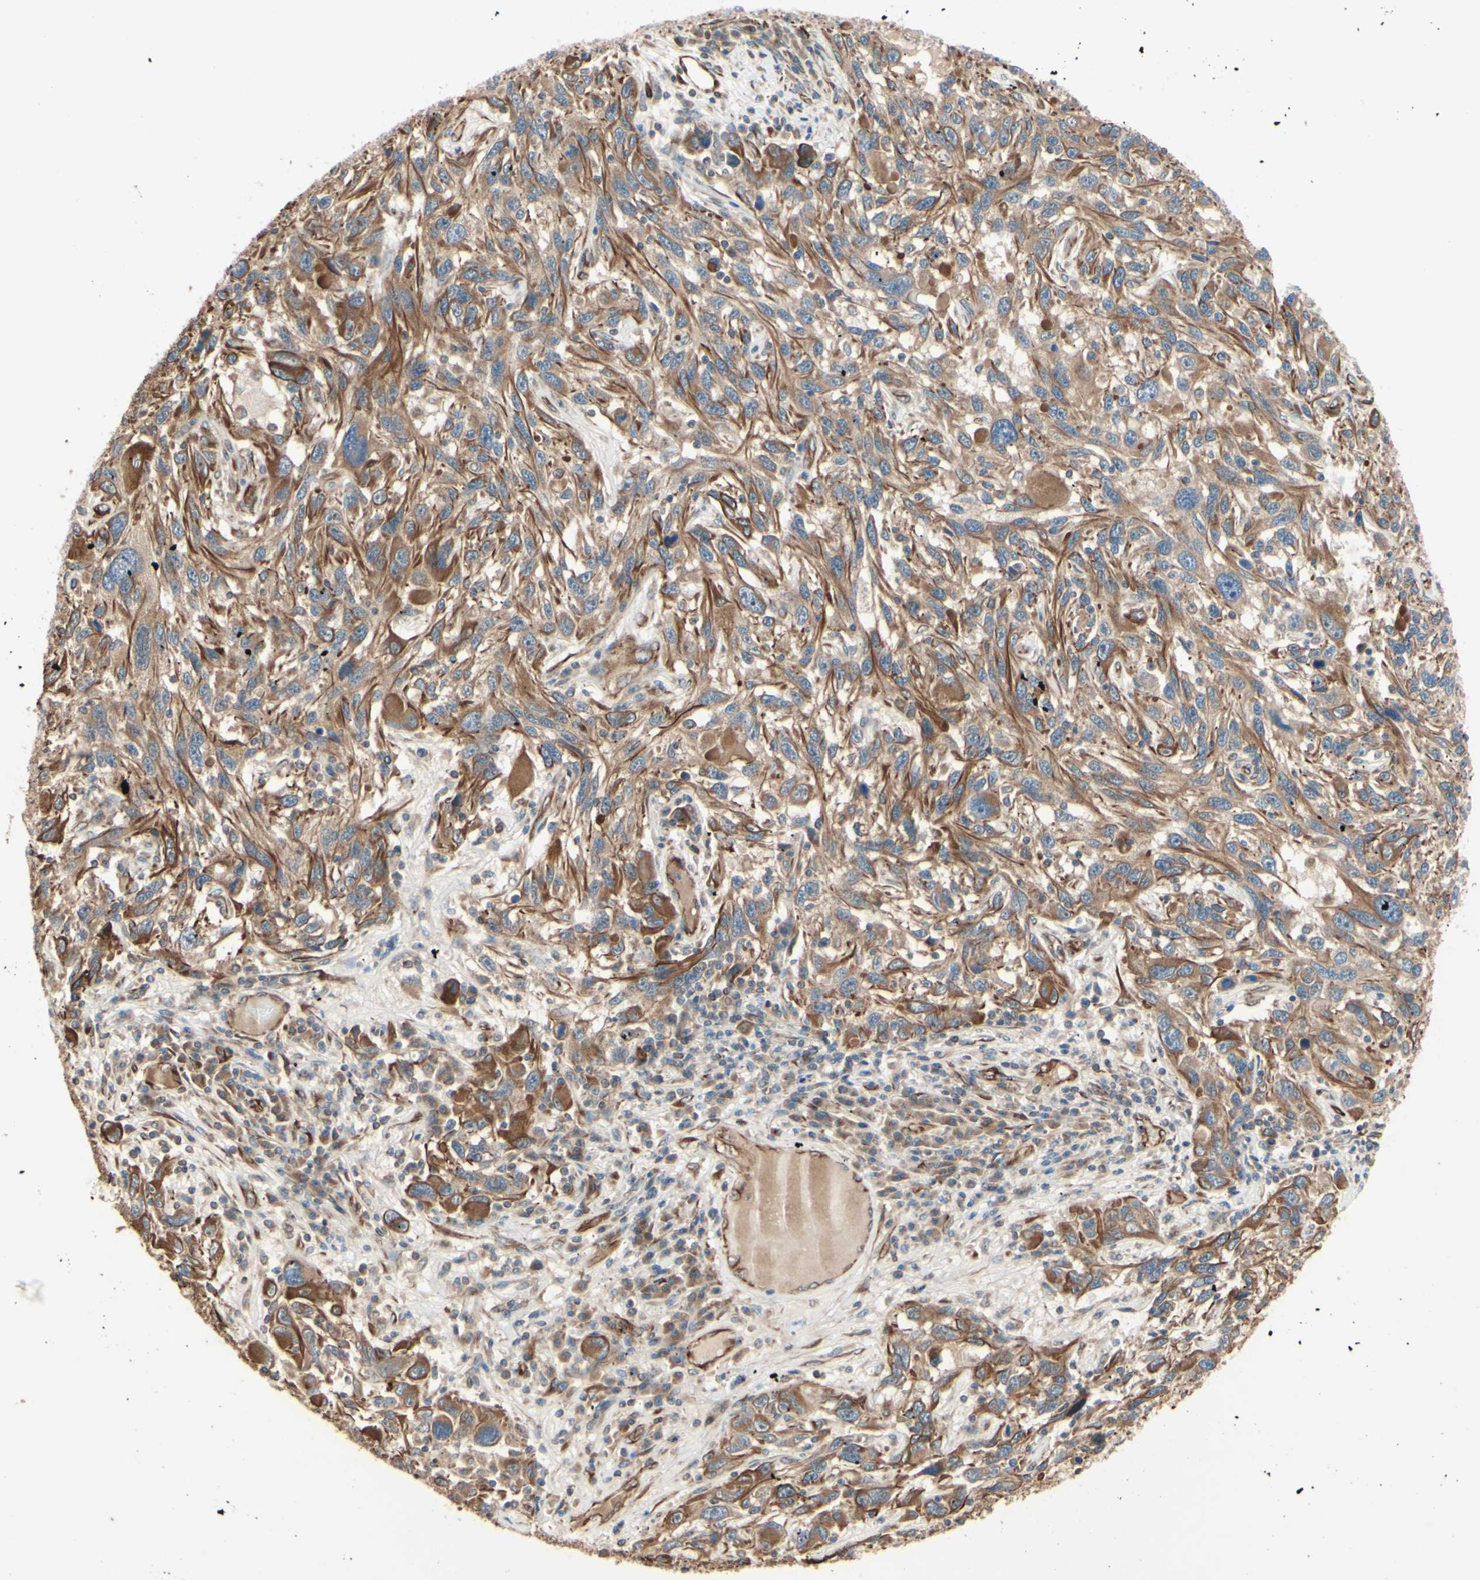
{"staining": {"intensity": "moderate", "quantity": "25%-75%", "location": "cytoplasmic/membranous"}, "tissue": "melanoma", "cell_type": "Tumor cells", "image_type": "cancer", "snomed": [{"axis": "morphology", "description": "Malignant melanoma, NOS"}, {"axis": "topography", "description": "Skin"}], "caption": "Human melanoma stained with a protein marker displays moderate staining in tumor cells.", "gene": "TRAF2", "patient": {"sex": "male", "age": 53}}